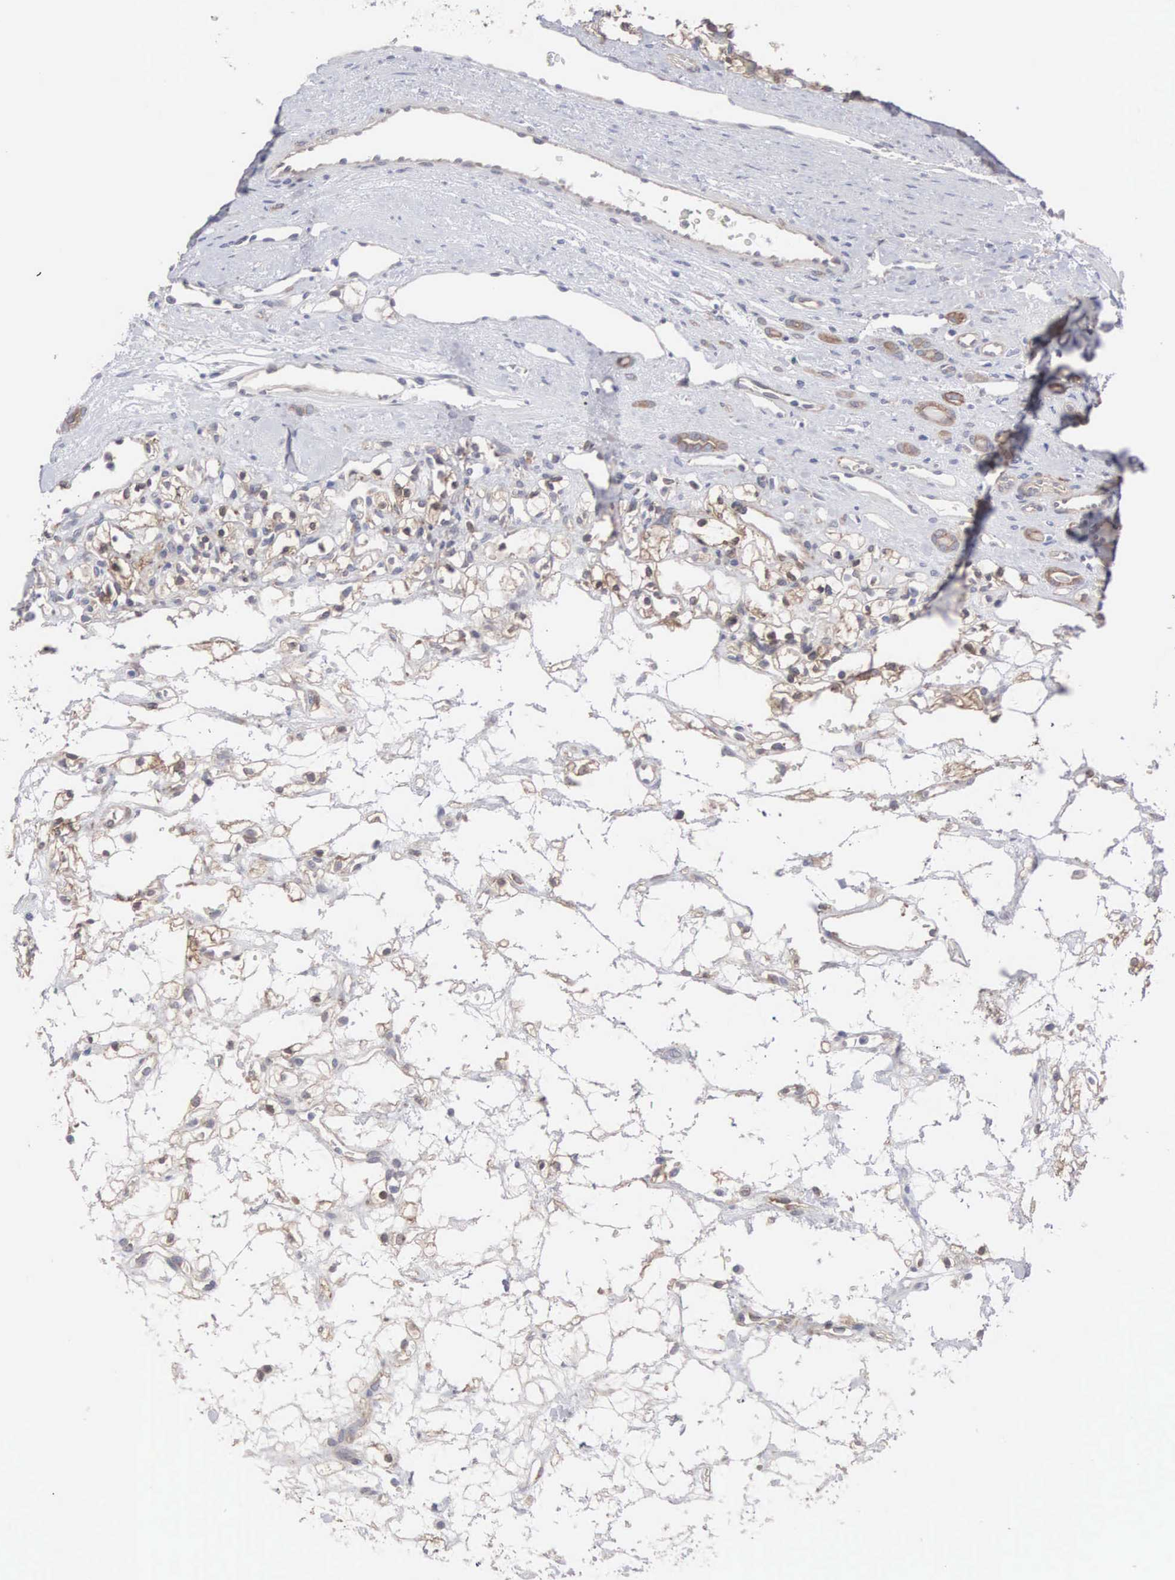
{"staining": {"intensity": "weak", "quantity": ">75%", "location": "cytoplasmic/membranous"}, "tissue": "renal cancer", "cell_type": "Tumor cells", "image_type": "cancer", "snomed": [{"axis": "morphology", "description": "Adenocarcinoma, NOS"}, {"axis": "topography", "description": "Kidney"}], "caption": "Tumor cells demonstrate low levels of weak cytoplasmic/membranous staining in about >75% of cells in human renal cancer (adenocarcinoma). Nuclei are stained in blue.", "gene": "INF2", "patient": {"sex": "female", "age": 60}}